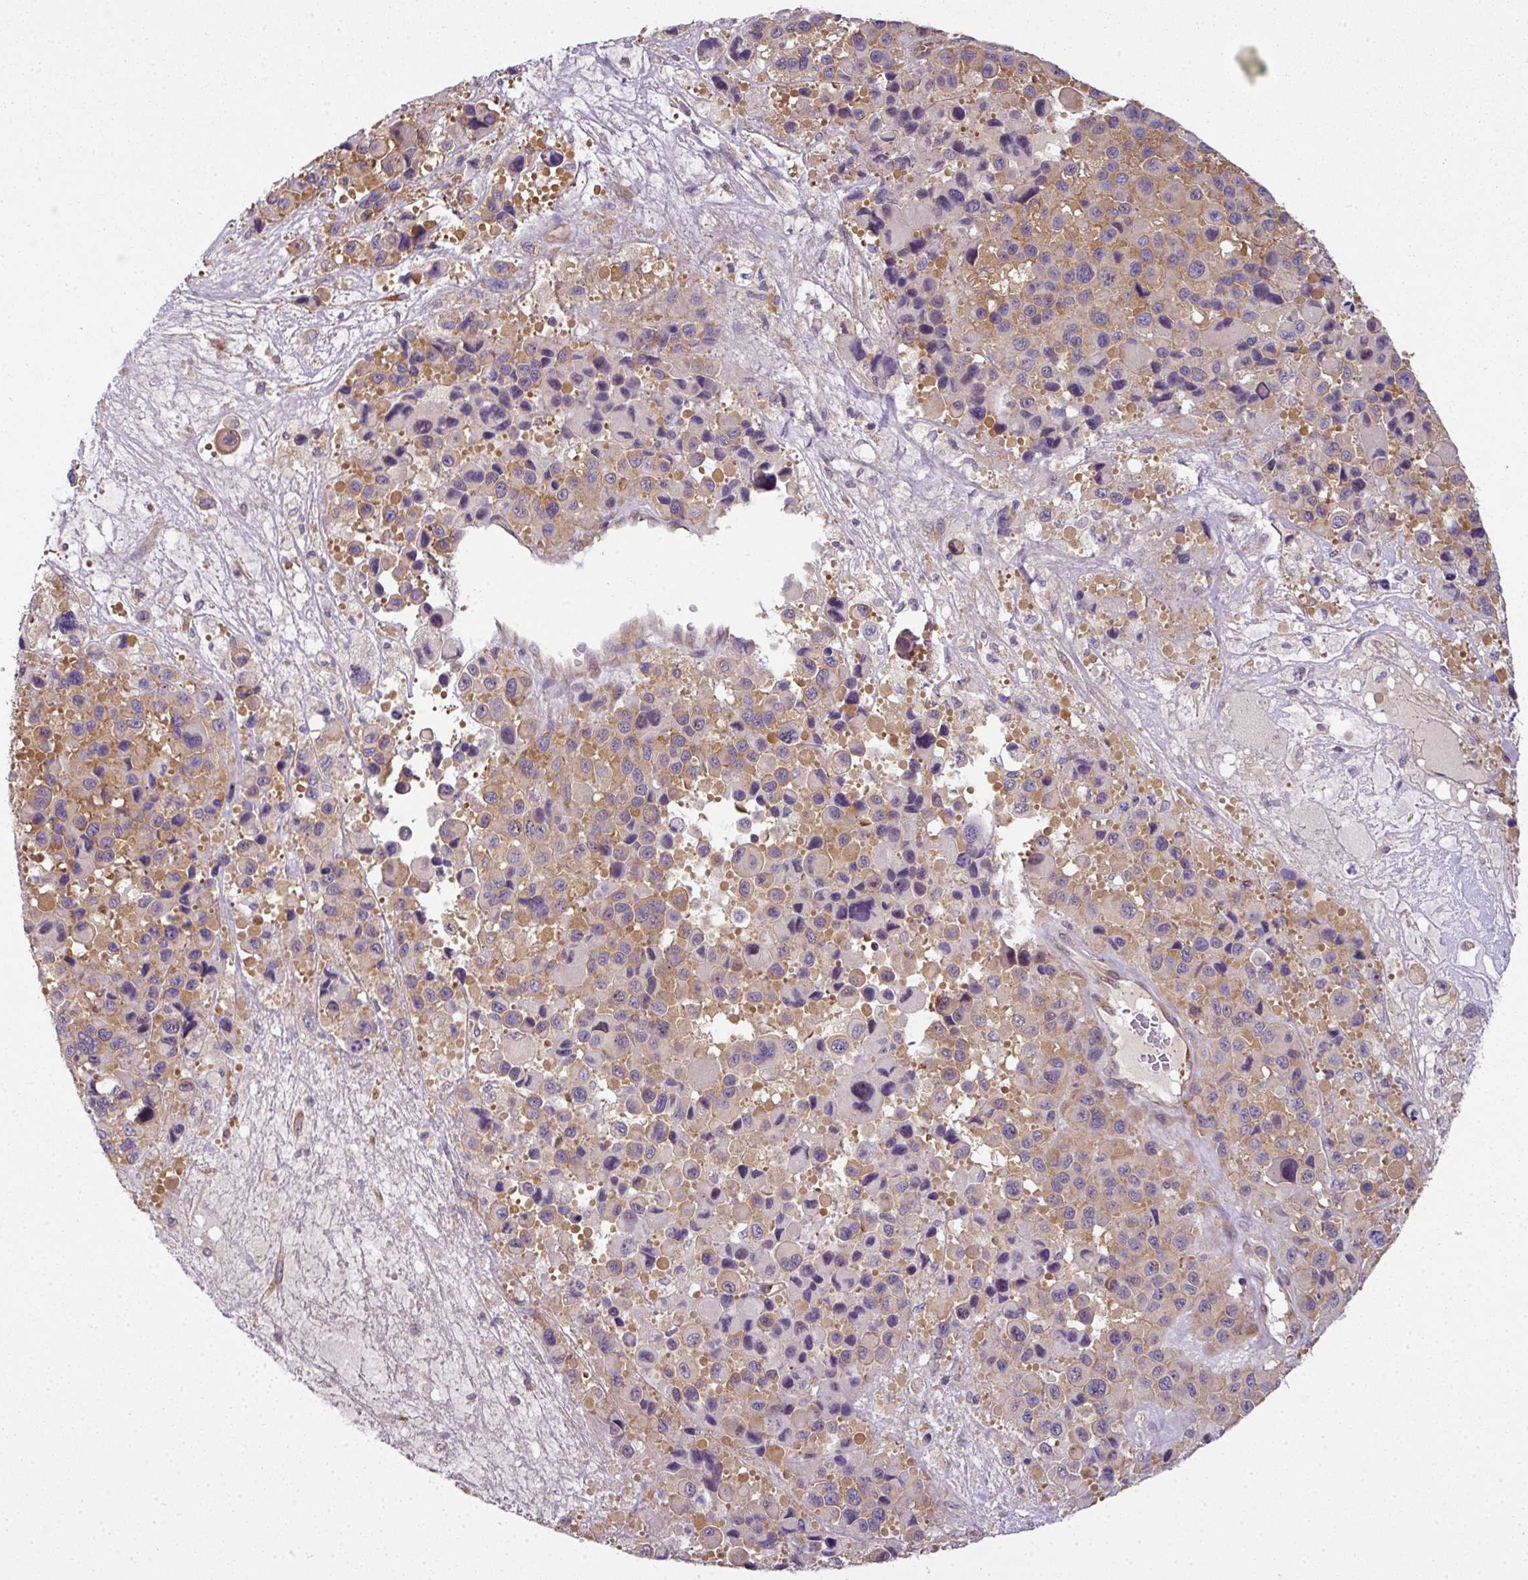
{"staining": {"intensity": "weak", "quantity": ">75%", "location": "cytoplasmic/membranous"}, "tissue": "melanoma", "cell_type": "Tumor cells", "image_type": "cancer", "snomed": [{"axis": "morphology", "description": "Malignant melanoma, Metastatic site"}, {"axis": "topography", "description": "Lymph node"}], "caption": "Melanoma stained for a protein shows weak cytoplasmic/membranous positivity in tumor cells.", "gene": "RBM4B", "patient": {"sex": "female", "age": 65}}